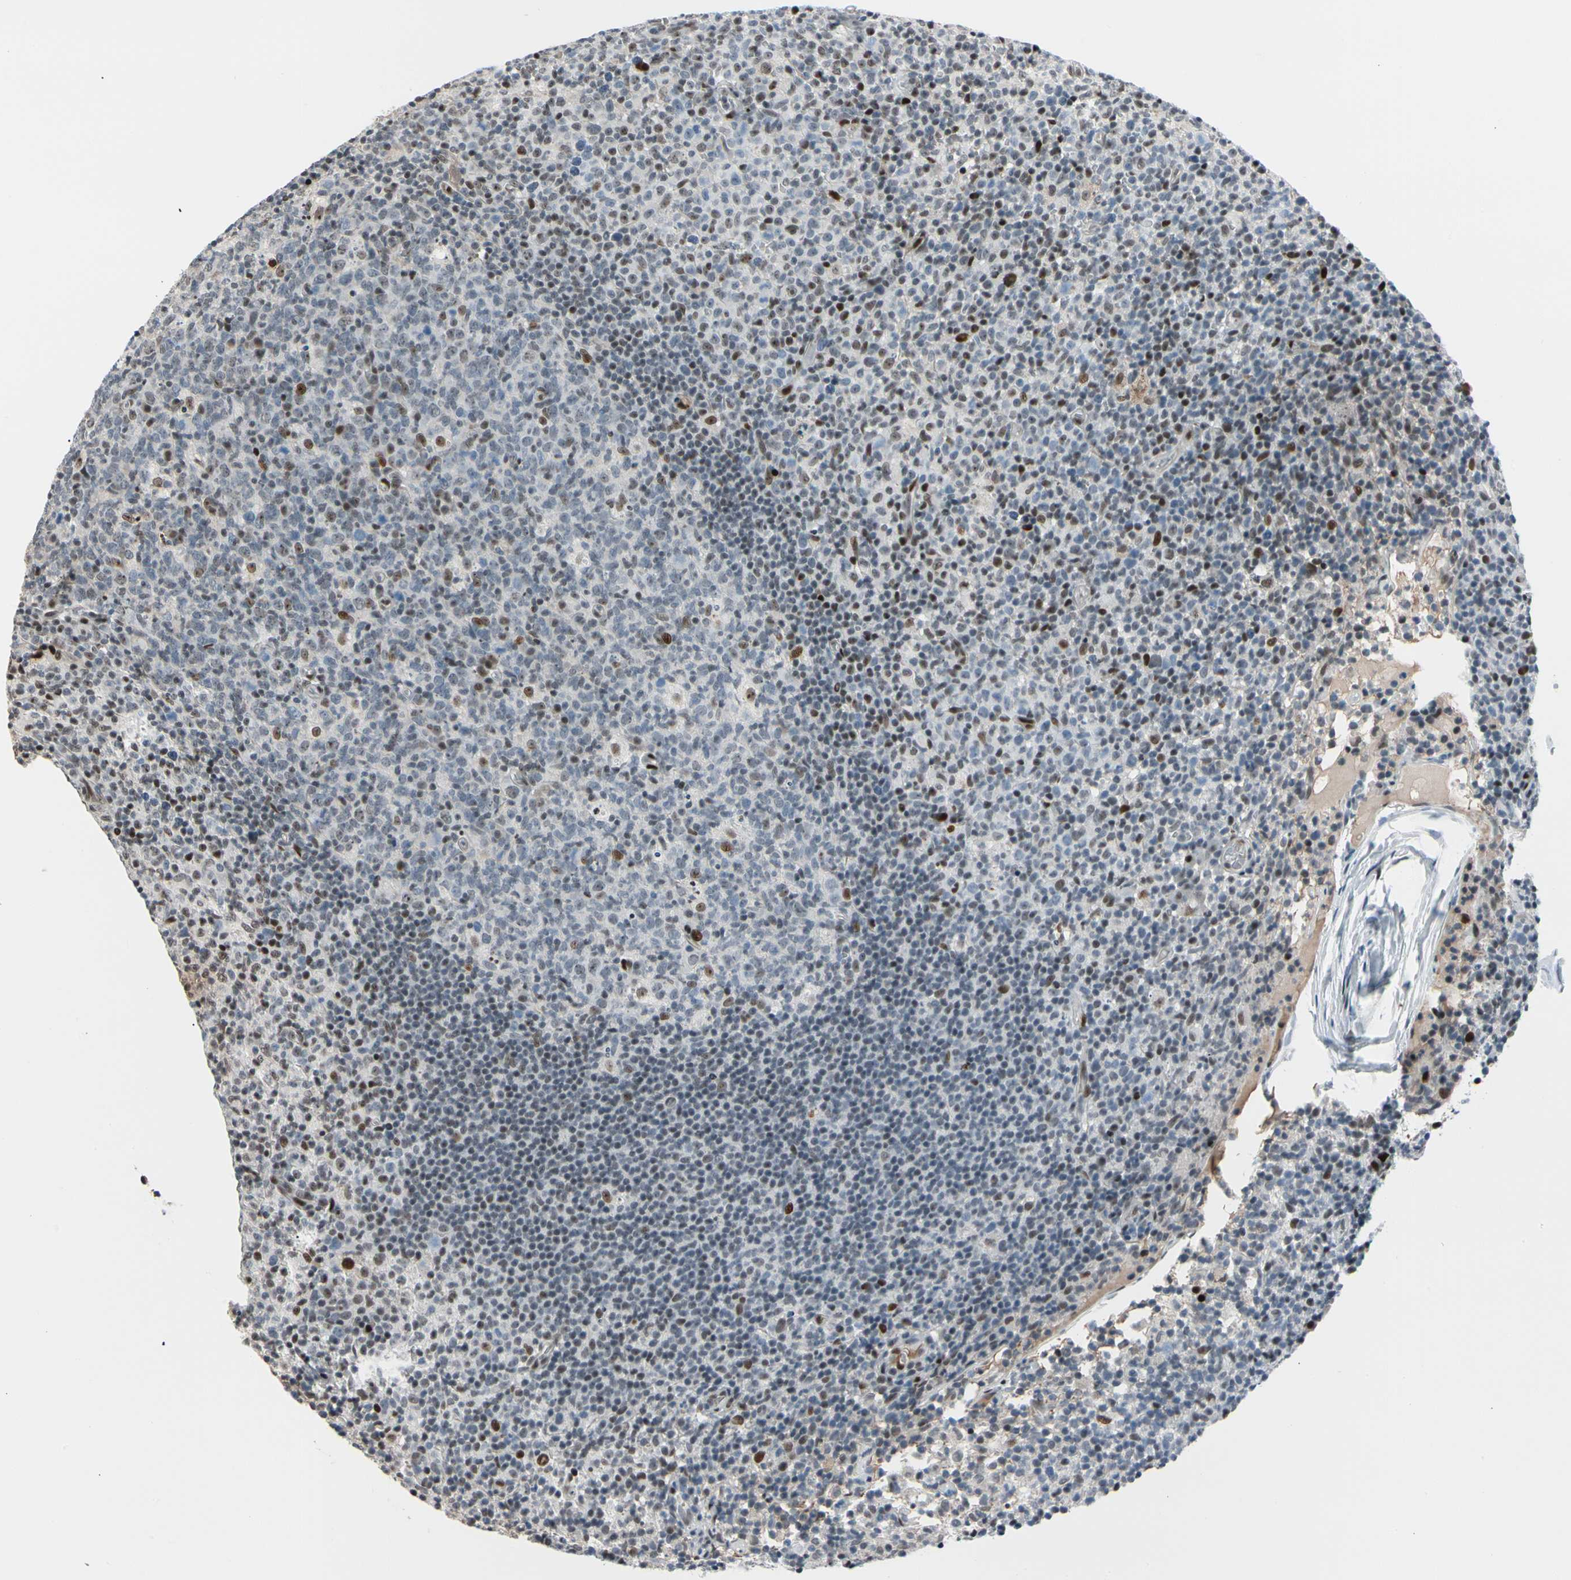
{"staining": {"intensity": "moderate", "quantity": "<25%", "location": "nuclear"}, "tissue": "lymph node", "cell_type": "Germinal center cells", "image_type": "normal", "snomed": [{"axis": "morphology", "description": "Normal tissue, NOS"}, {"axis": "morphology", "description": "Inflammation, NOS"}, {"axis": "topography", "description": "Lymph node"}], "caption": "Immunohistochemical staining of benign human lymph node demonstrates moderate nuclear protein positivity in about <25% of germinal center cells. Using DAB (3,3'-diaminobenzidine) (brown) and hematoxylin (blue) stains, captured at high magnification using brightfield microscopy.", "gene": "FOXO3", "patient": {"sex": "male", "age": 55}}